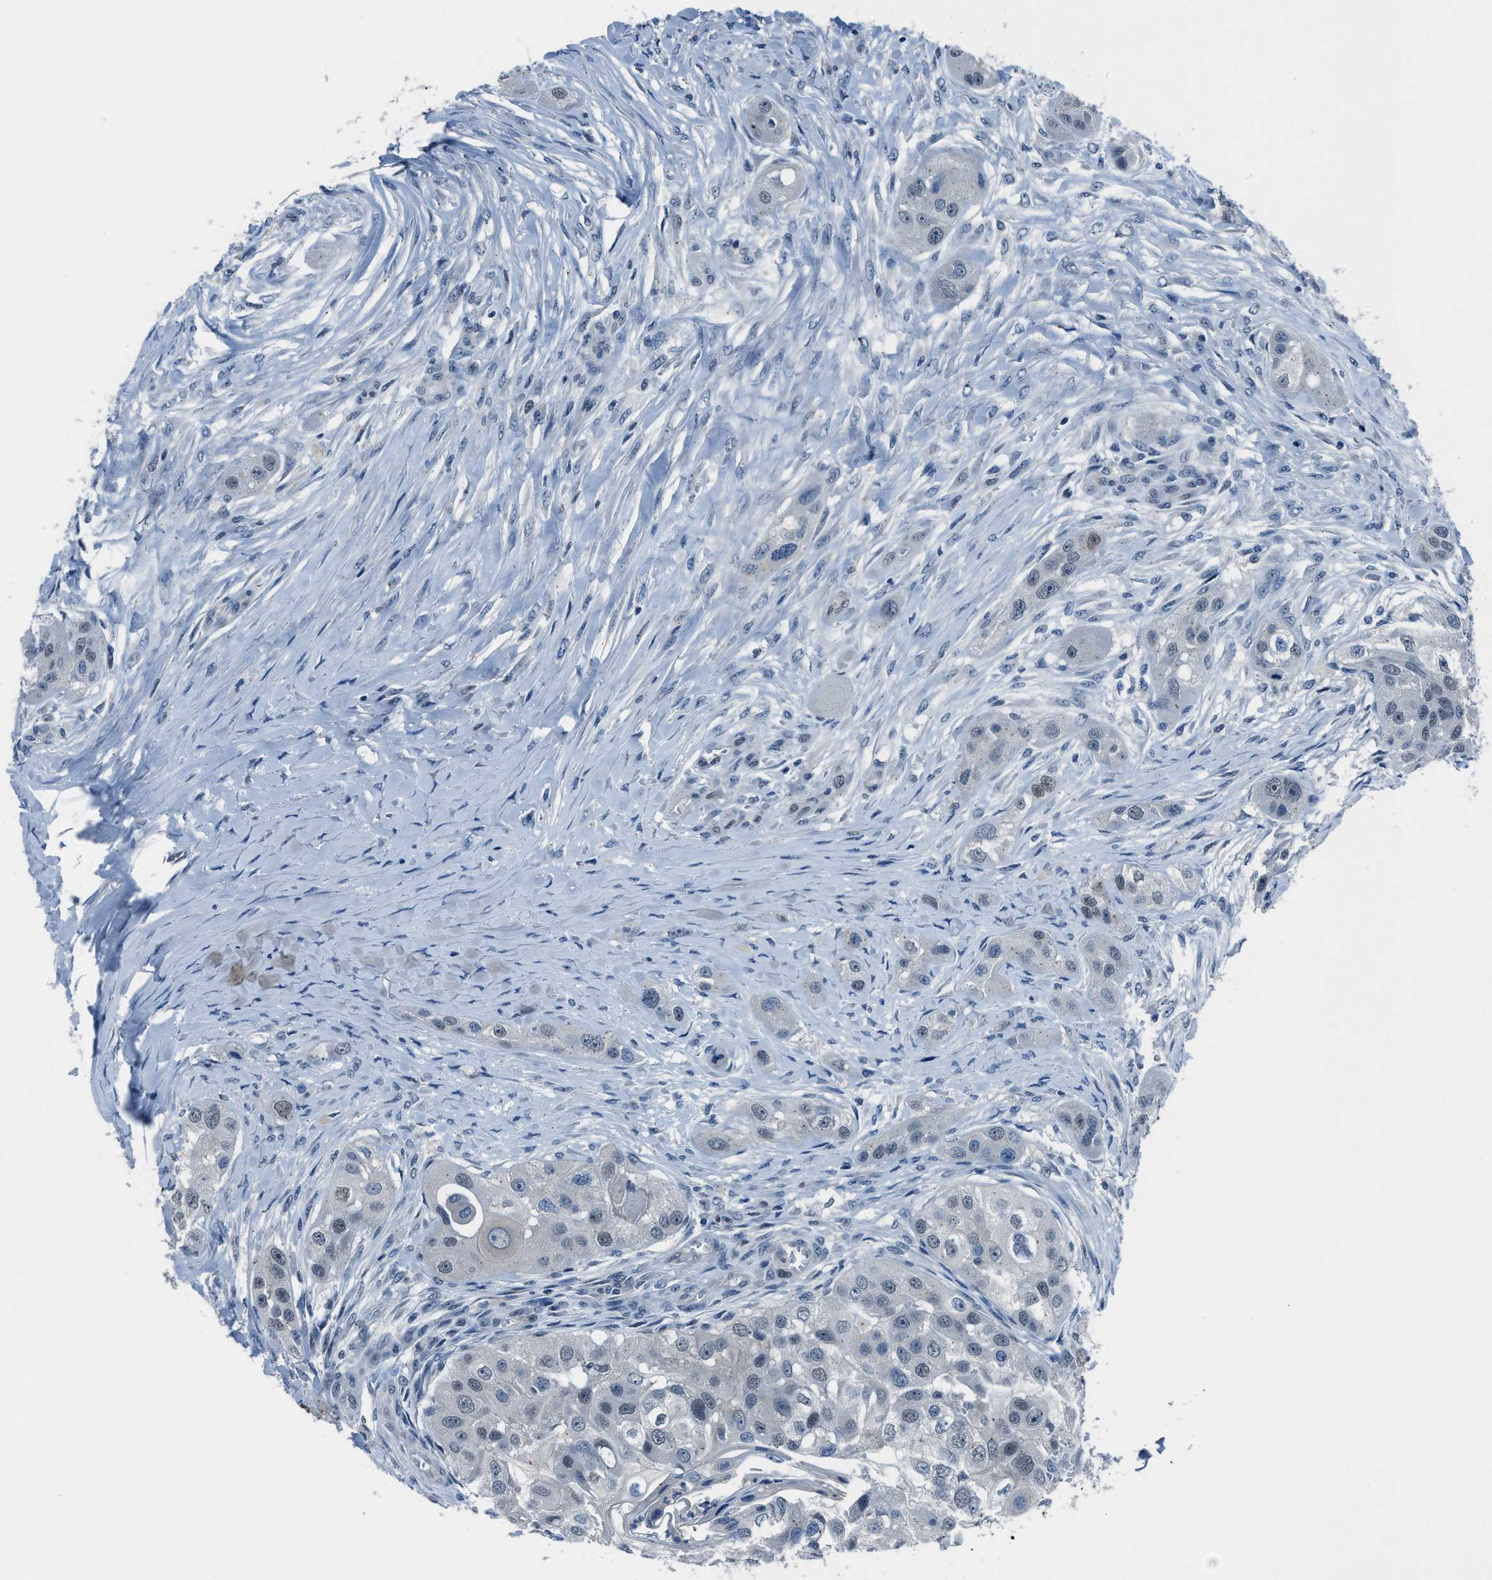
{"staining": {"intensity": "weak", "quantity": "25%-75%", "location": "nuclear"}, "tissue": "head and neck cancer", "cell_type": "Tumor cells", "image_type": "cancer", "snomed": [{"axis": "morphology", "description": "Normal tissue, NOS"}, {"axis": "morphology", "description": "Squamous cell carcinoma, NOS"}, {"axis": "topography", "description": "Skeletal muscle"}, {"axis": "topography", "description": "Head-Neck"}], "caption": "A low amount of weak nuclear staining is appreciated in approximately 25%-75% of tumor cells in head and neck cancer tissue.", "gene": "DUSP19", "patient": {"sex": "male", "age": 51}}